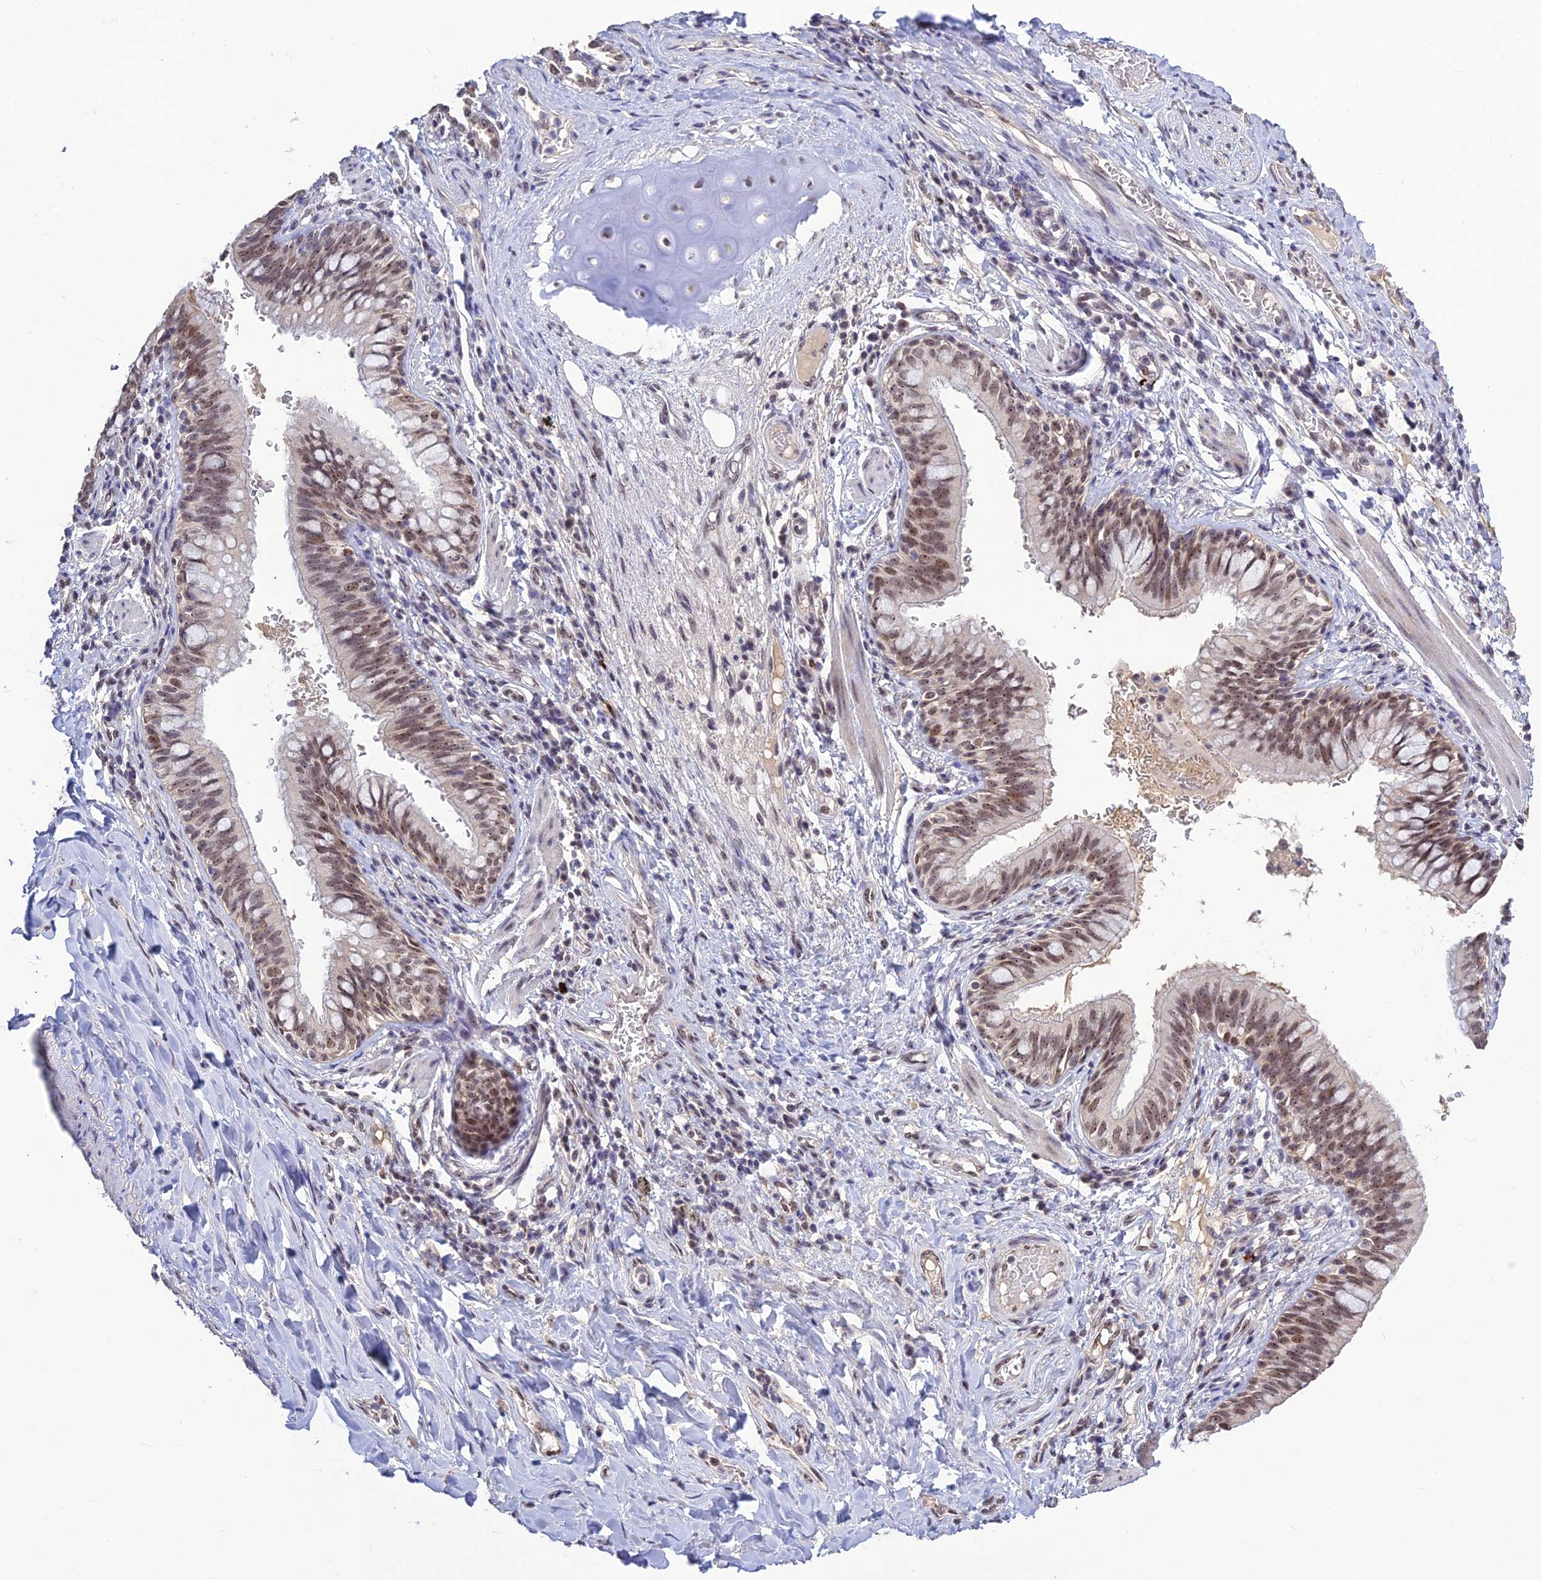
{"staining": {"intensity": "moderate", "quantity": ">75%", "location": "nuclear"}, "tissue": "bronchus", "cell_type": "Respiratory epithelial cells", "image_type": "normal", "snomed": [{"axis": "morphology", "description": "Normal tissue, NOS"}, {"axis": "topography", "description": "Cartilage tissue"}, {"axis": "topography", "description": "Bronchus"}], "caption": "A histopathology image showing moderate nuclear positivity in approximately >75% of respiratory epithelial cells in unremarkable bronchus, as visualized by brown immunohistochemical staining.", "gene": "POLR1G", "patient": {"sex": "female", "age": 36}}